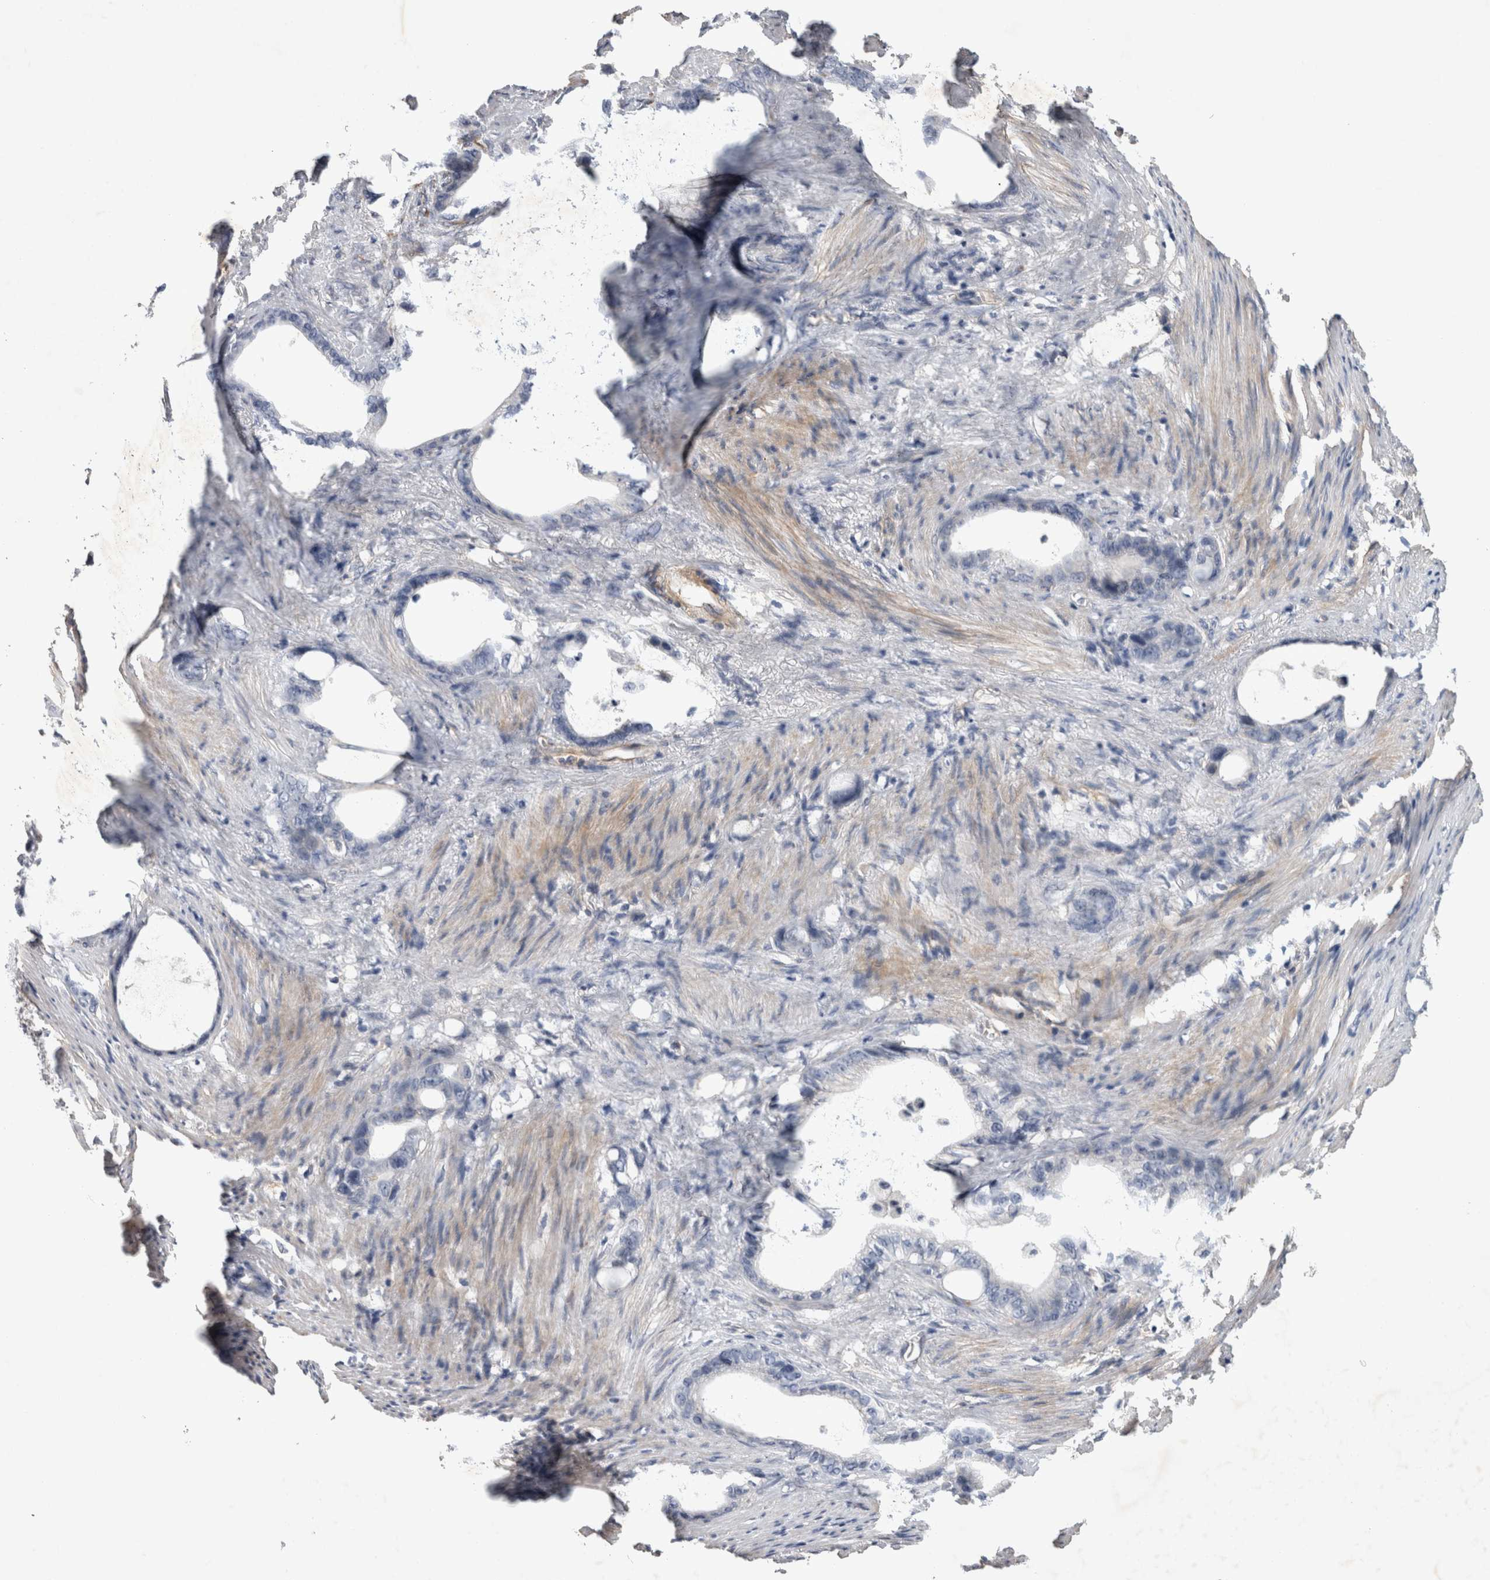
{"staining": {"intensity": "negative", "quantity": "none", "location": "none"}, "tissue": "stomach cancer", "cell_type": "Tumor cells", "image_type": "cancer", "snomed": [{"axis": "morphology", "description": "Adenocarcinoma, NOS"}, {"axis": "topography", "description": "Stomach"}], "caption": "Immunohistochemistry (IHC) of adenocarcinoma (stomach) demonstrates no staining in tumor cells.", "gene": "ANKFY1", "patient": {"sex": "female", "age": 75}}